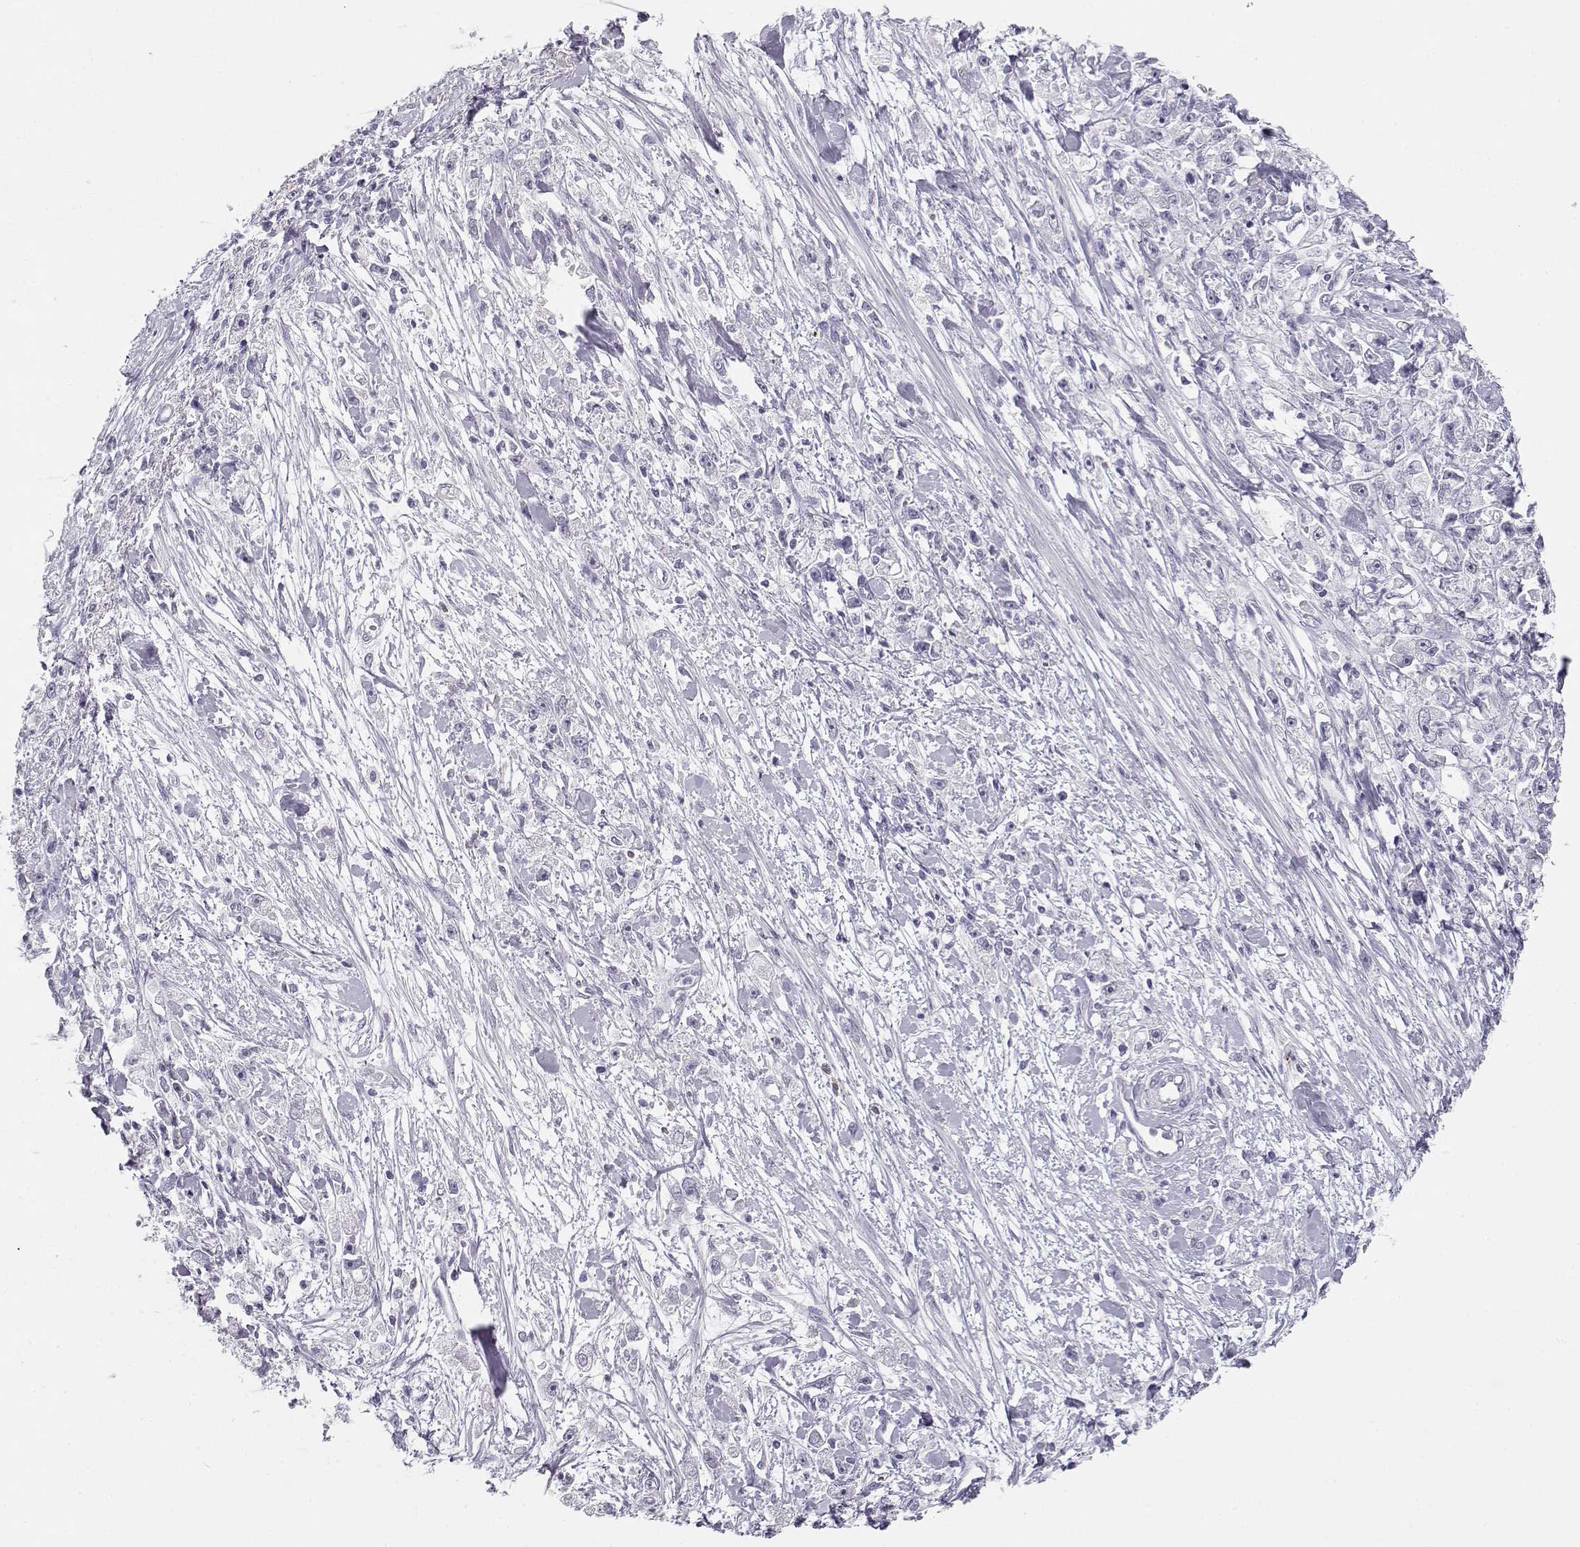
{"staining": {"intensity": "negative", "quantity": "none", "location": "none"}, "tissue": "stomach cancer", "cell_type": "Tumor cells", "image_type": "cancer", "snomed": [{"axis": "morphology", "description": "Adenocarcinoma, NOS"}, {"axis": "topography", "description": "Stomach"}], "caption": "An image of human stomach cancer is negative for staining in tumor cells.", "gene": "NUTM1", "patient": {"sex": "female", "age": 59}}